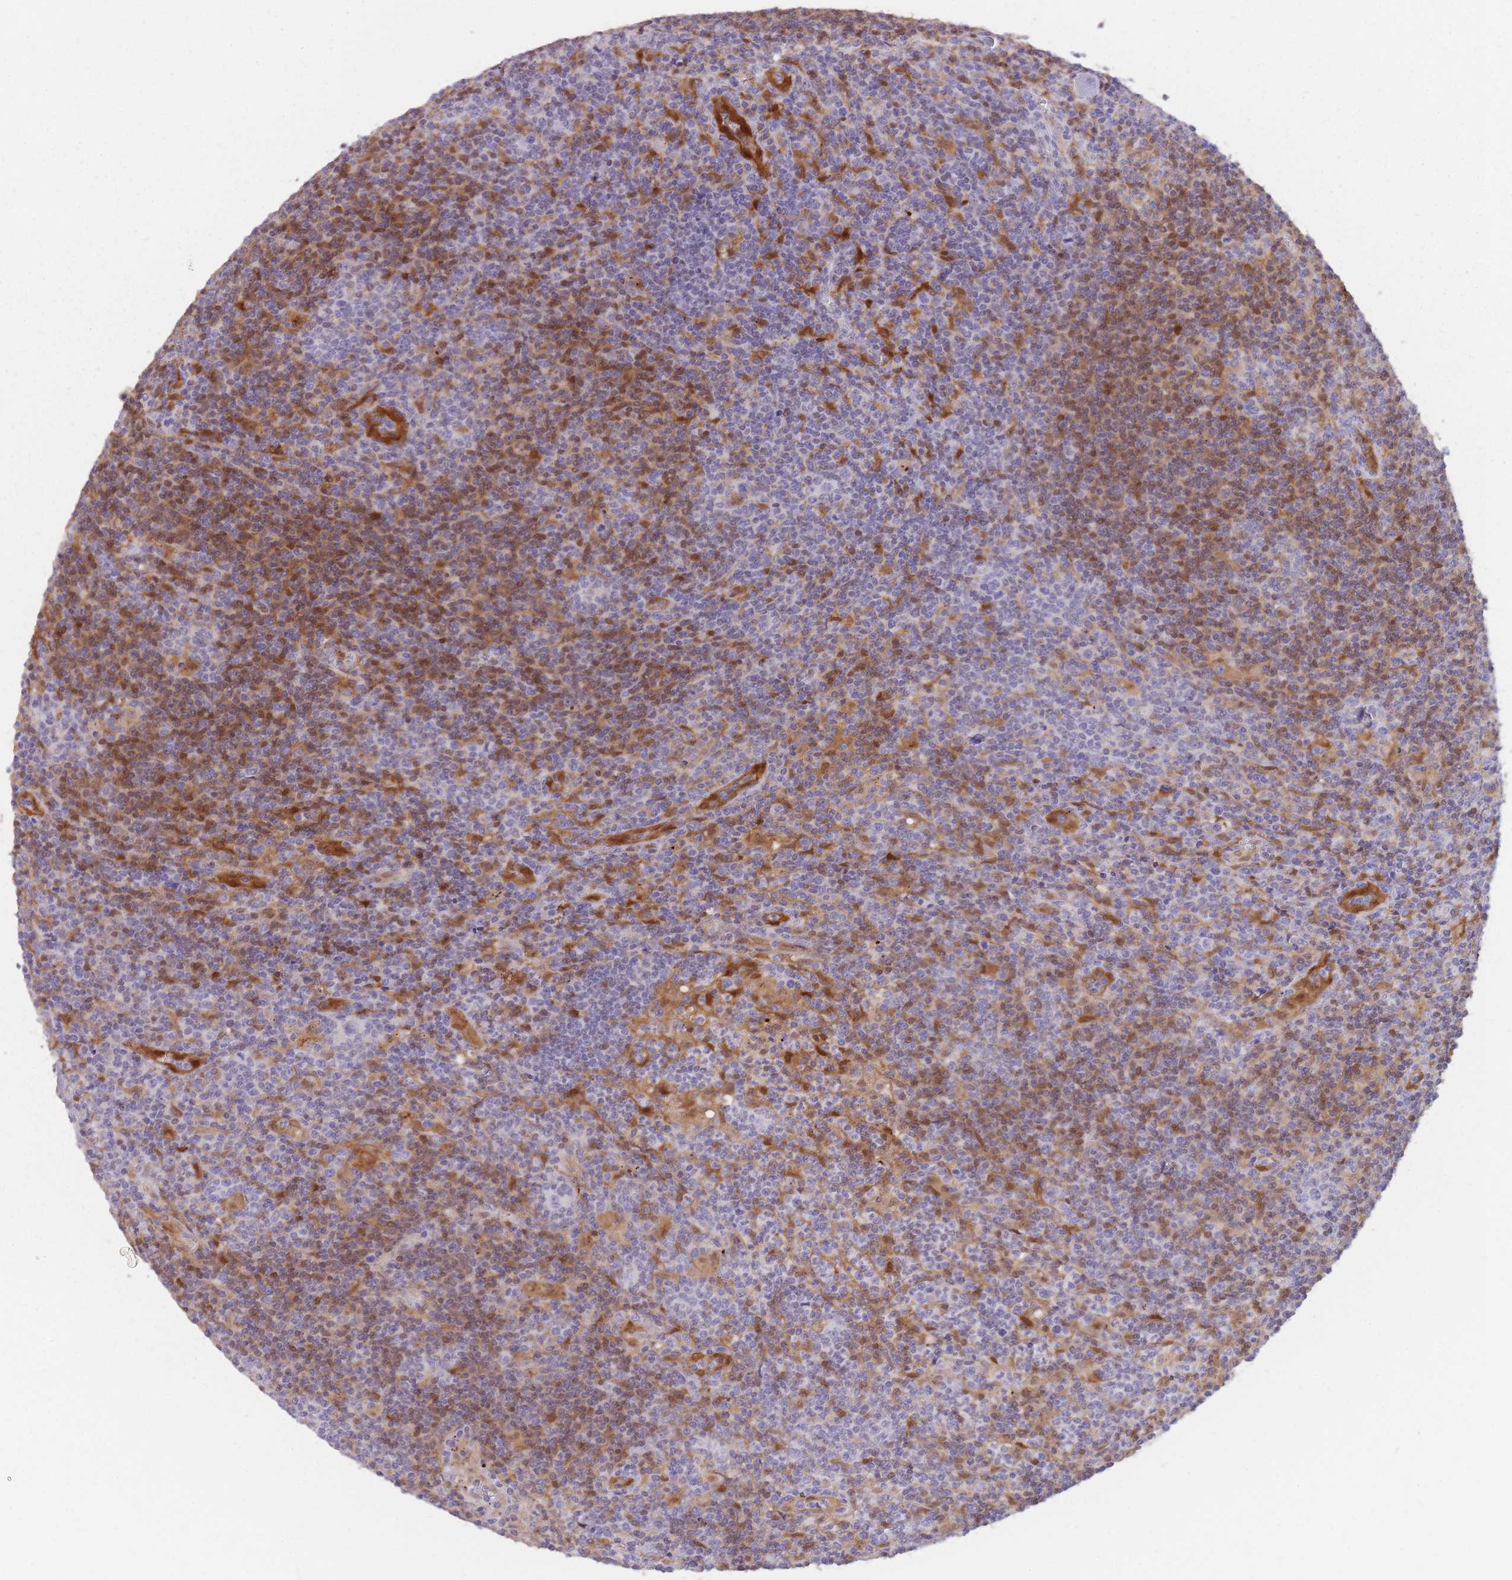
{"staining": {"intensity": "negative", "quantity": "none", "location": "none"}, "tissue": "lymphoma", "cell_type": "Tumor cells", "image_type": "cancer", "snomed": [{"axis": "morphology", "description": "Hodgkin's disease, NOS"}, {"axis": "topography", "description": "Lymph node"}], "caption": "Photomicrograph shows no significant protein positivity in tumor cells of lymphoma.", "gene": "LGALS9", "patient": {"sex": "male", "age": 83}}